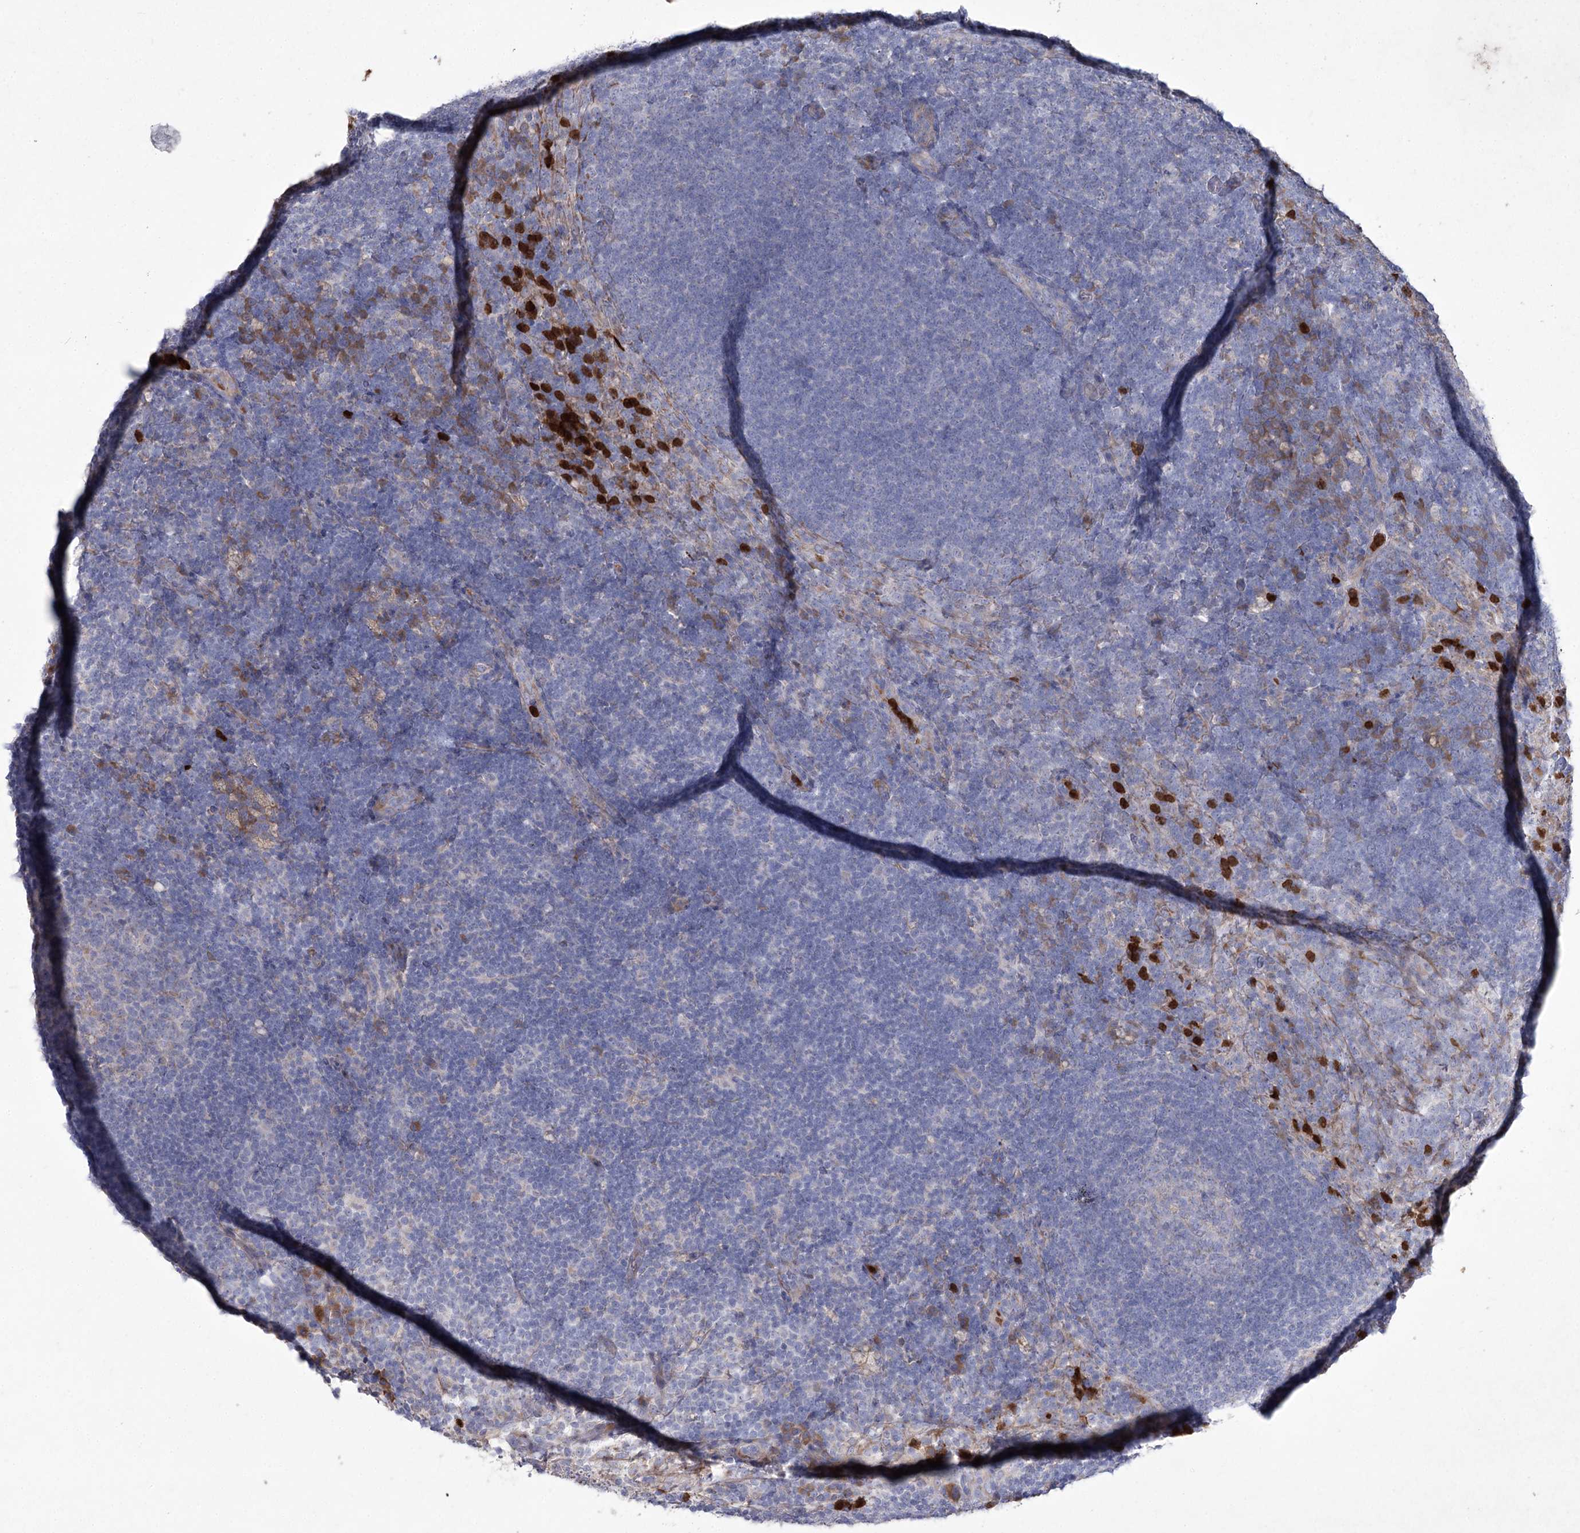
{"staining": {"intensity": "negative", "quantity": "none", "location": "none"}, "tissue": "lymph node", "cell_type": "Germinal center cells", "image_type": "normal", "snomed": [{"axis": "morphology", "description": "Normal tissue, NOS"}, {"axis": "topography", "description": "Lymph node"}], "caption": "The immunohistochemistry (IHC) image has no significant staining in germinal center cells of lymph node.", "gene": "NIPAL4", "patient": {"sex": "female", "age": 70}}